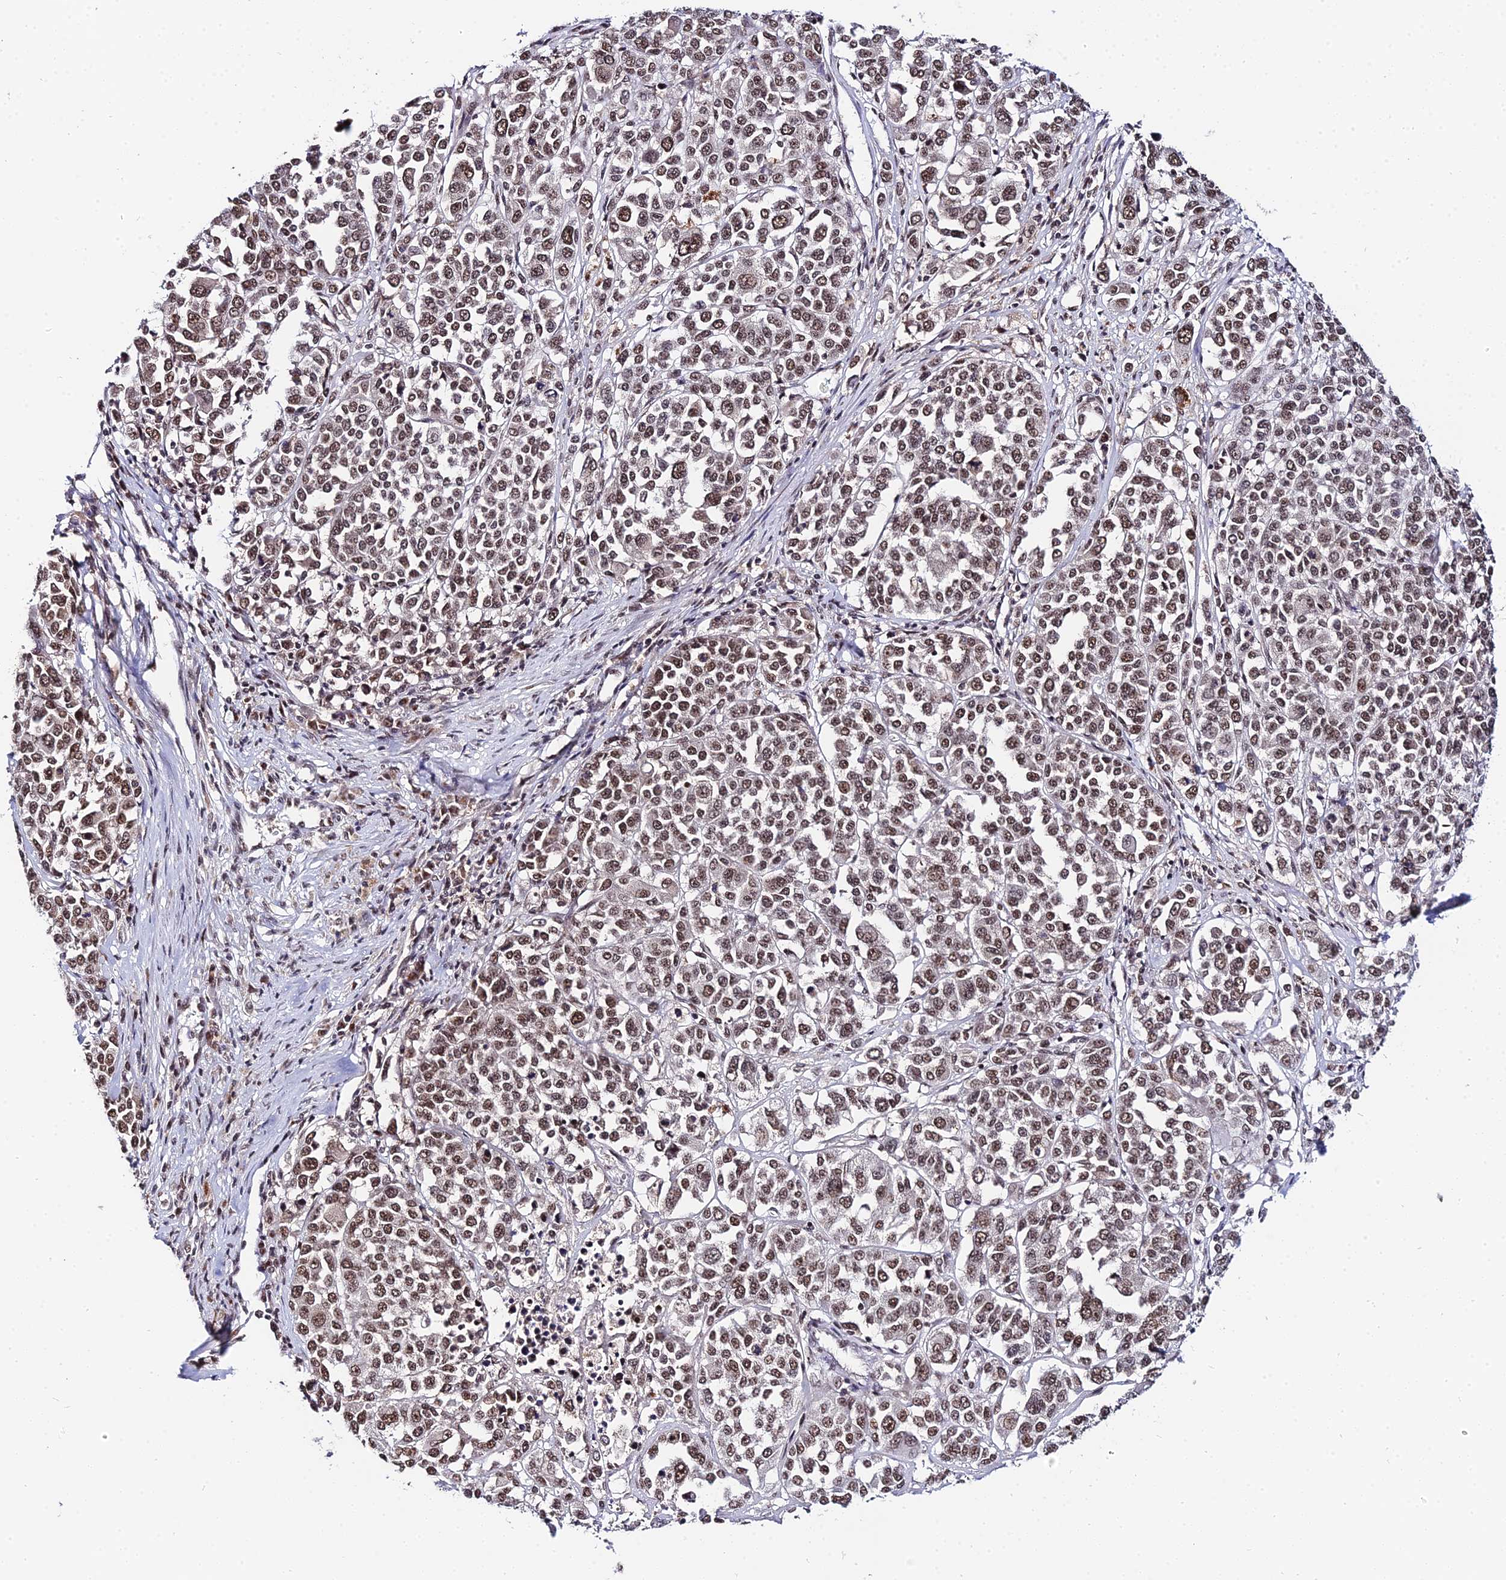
{"staining": {"intensity": "strong", "quantity": ">75%", "location": "nuclear"}, "tissue": "melanoma", "cell_type": "Tumor cells", "image_type": "cancer", "snomed": [{"axis": "morphology", "description": "Malignant melanoma, Metastatic site"}, {"axis": "topography", "description": "Lymph node"}], "caption": "Melanoma stained with DAB immunohistochemistry (IHC) exhibits high levels of strong nuclear staining in approximately >75% of tumor cells.", "gene": "EXOSC3", "patient": {"sex": "male", "age": 44}}